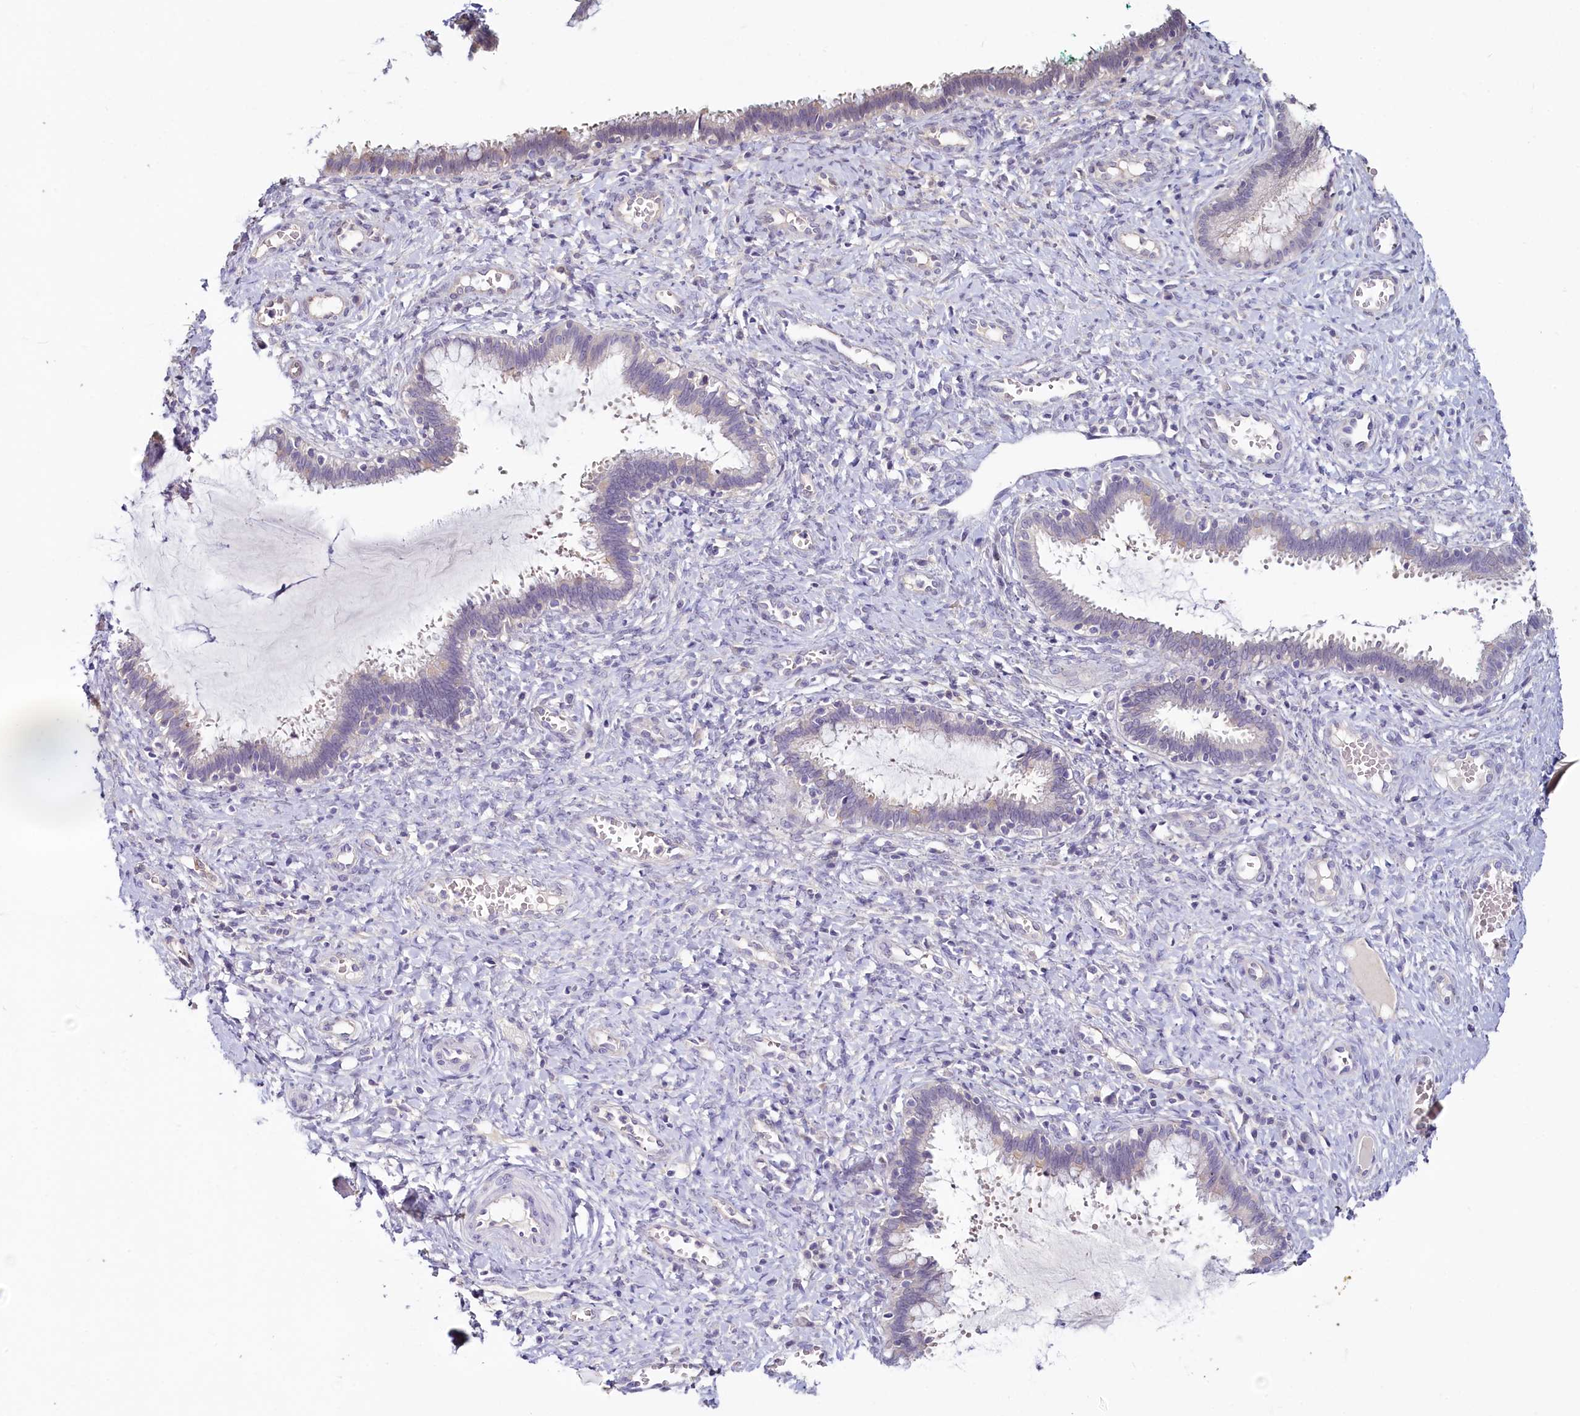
{"staining": {"intensity": "moderate", "quantity": "<25%", "location": "cytoplasmic/membranous"}, "tissue": "cervix", "cell_type": "Glandular cells", "image_type": "normal", "snomed": [{"axis": "morphology", "description": "Normal tissue, NOS"}, {"axis": "morphology", "description": "Adenocarcinoma, NOS"}, {"axis": "topography", "description": "Cervix"}], "caption": "Moderate cytoplasmic/membranous positivity is identified in about <25% of glandular cells in unremarkable cervix. (brown staining indicates protein expression, while blue staining denotes nuclei).", "gene": "PDE6D", "patient": {"sex": "female", "age": 29}}